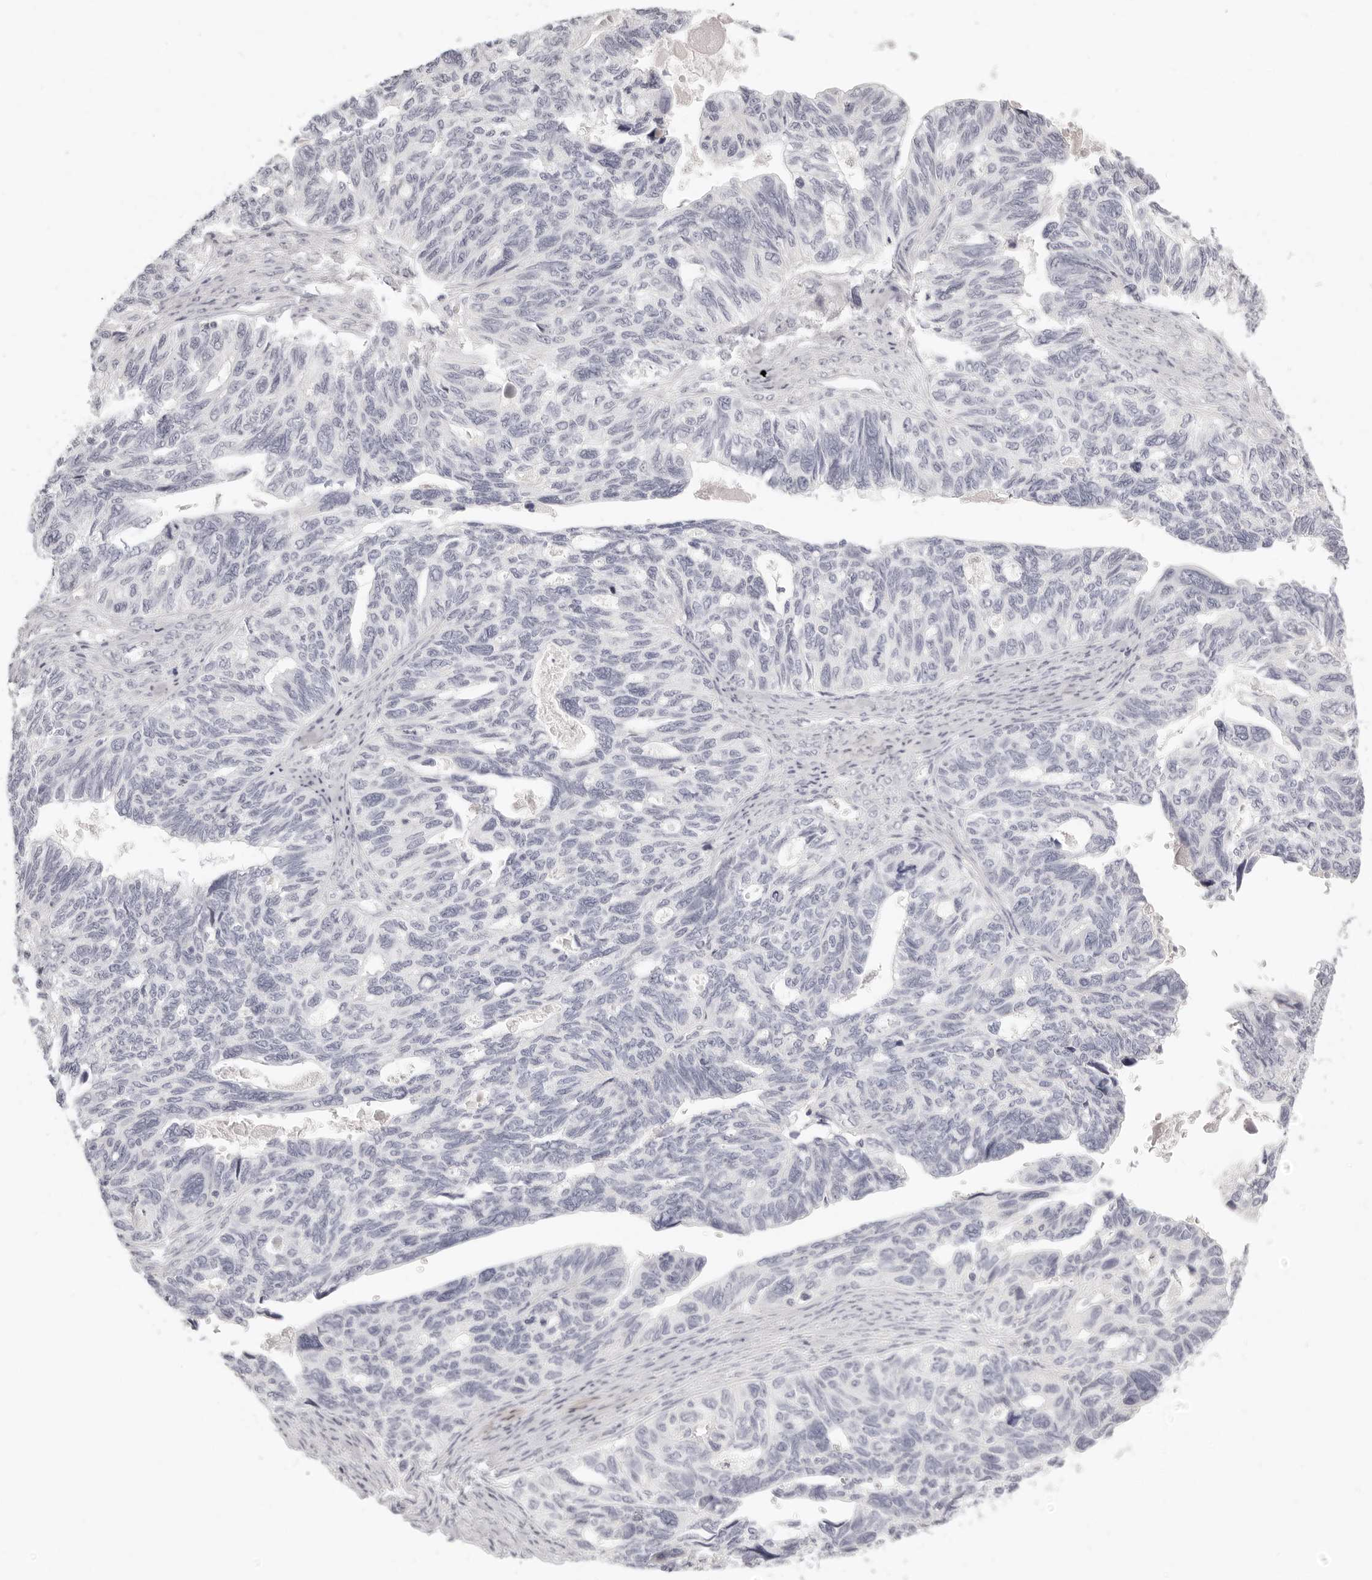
{"staining": {"intensity": "negative", "quantity": "none", "location": "none"}, "tissue": "ovarian cancer", "cell_type": "Tumor cells", "image_type": "cancer", "snomed": [{"axis": "morphology", "description": "Cystadenocarcinoma, serous, NOS"}, {"axis": "topography", "description": "Ovary"}], "caption": "This is an immunohistochemistry photomicrograph of human serous cystadenocarcinoma (ovarian). There is no expression in tumor cells.", "gene": "FABP1", "patient": {"sex": "female", "age": 79}}